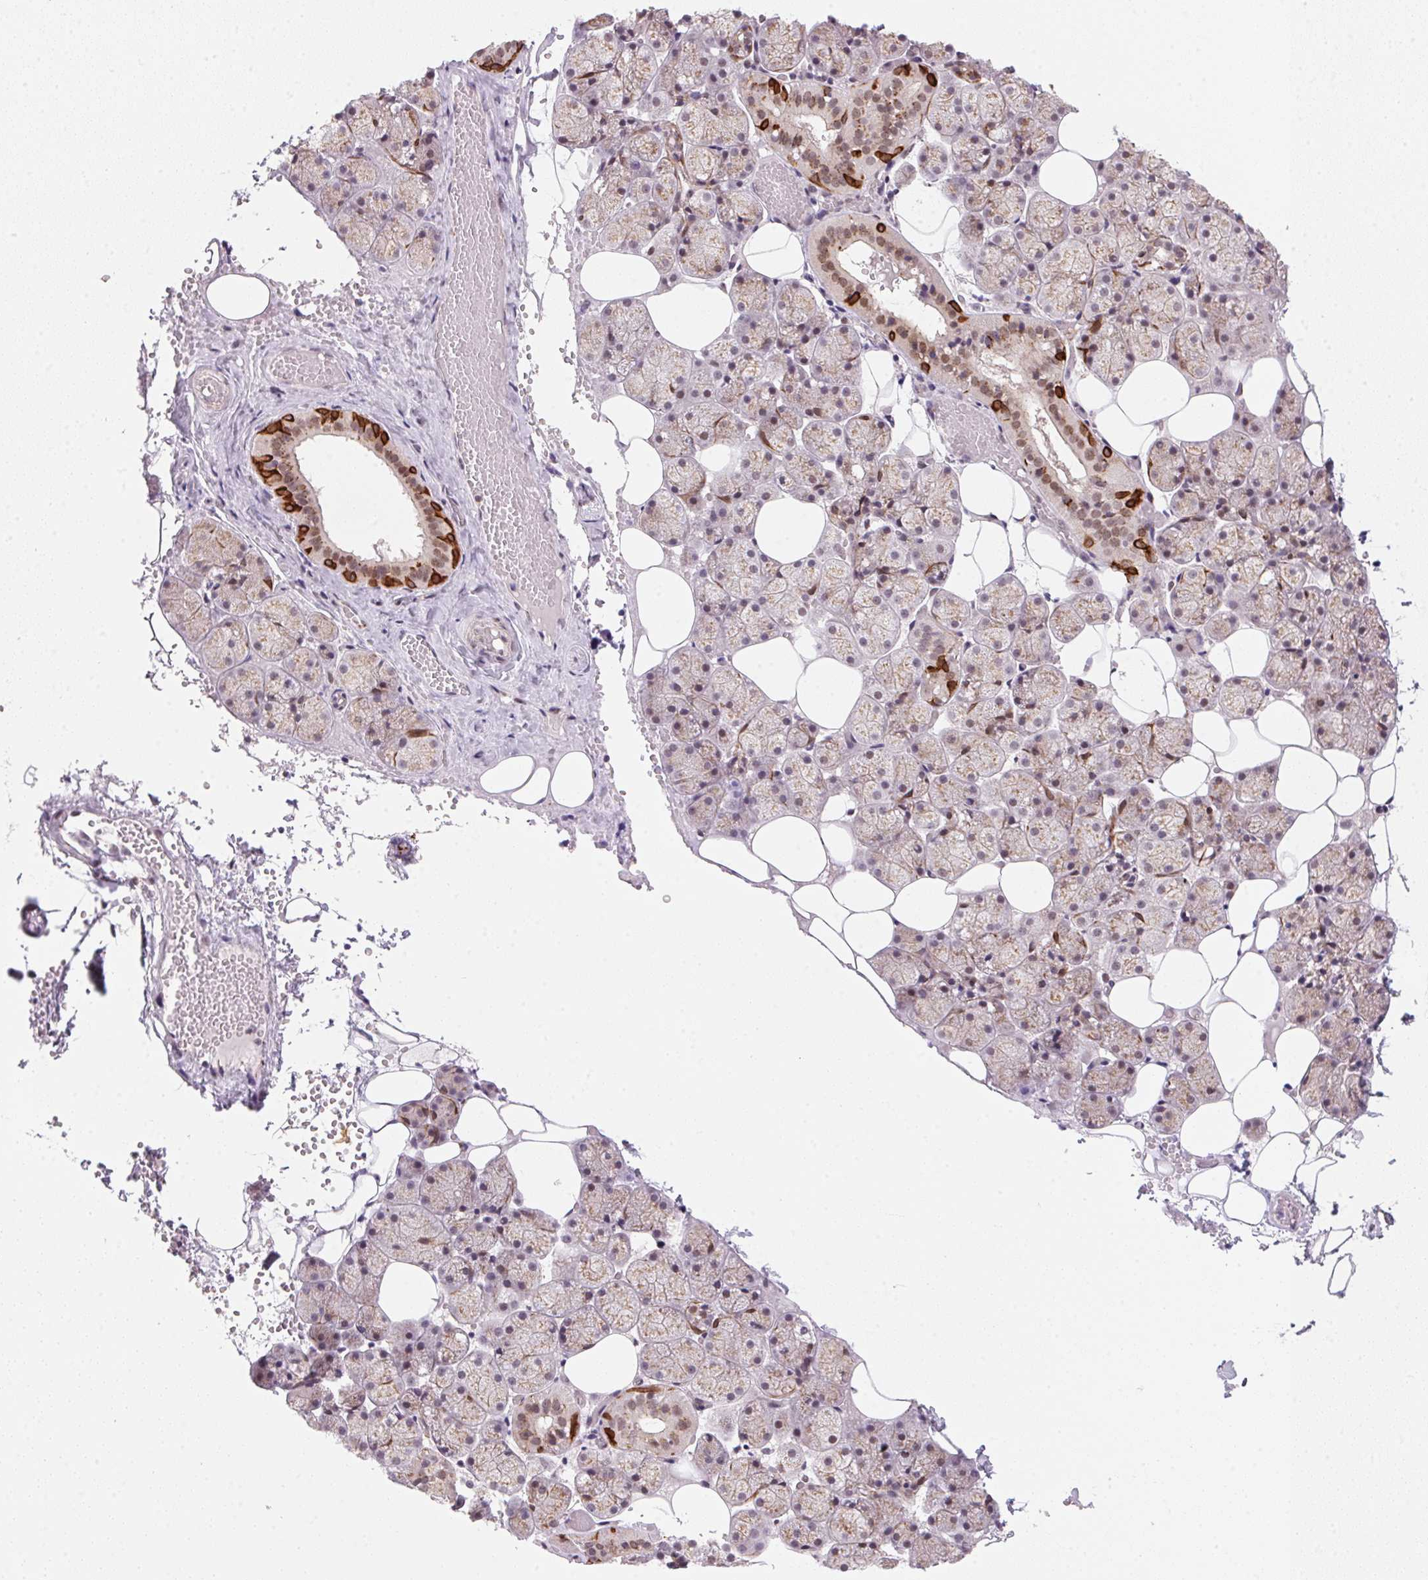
{"staining": {"intensity": "moderate", "quantity": "<25%", "location": "cytoplasmic/membranous,nuclear"}, "tissue": "salivary gland", "cell_type": "Glandular cells", "image_type": "normal", "snomed": [{"axis": "morphology", "description": "Normal tissue, NOS"}, {"axis": "topography", "description": "Salivary gland"}], "caption": "Immunohistochemistry micrograph of unremarkable salivary gland: human salivary gland stained using immunohistochemistry (IHC) demonstrates low levels of moderate protein expression localized specifically in the cytoplasmic/membranous,nuclear of glandular cells, appearing as a cytoplasmic/membranous,nuclear brown color.", "gene": "RAB22A", "patient": {"sex": "male", "age": 38}}